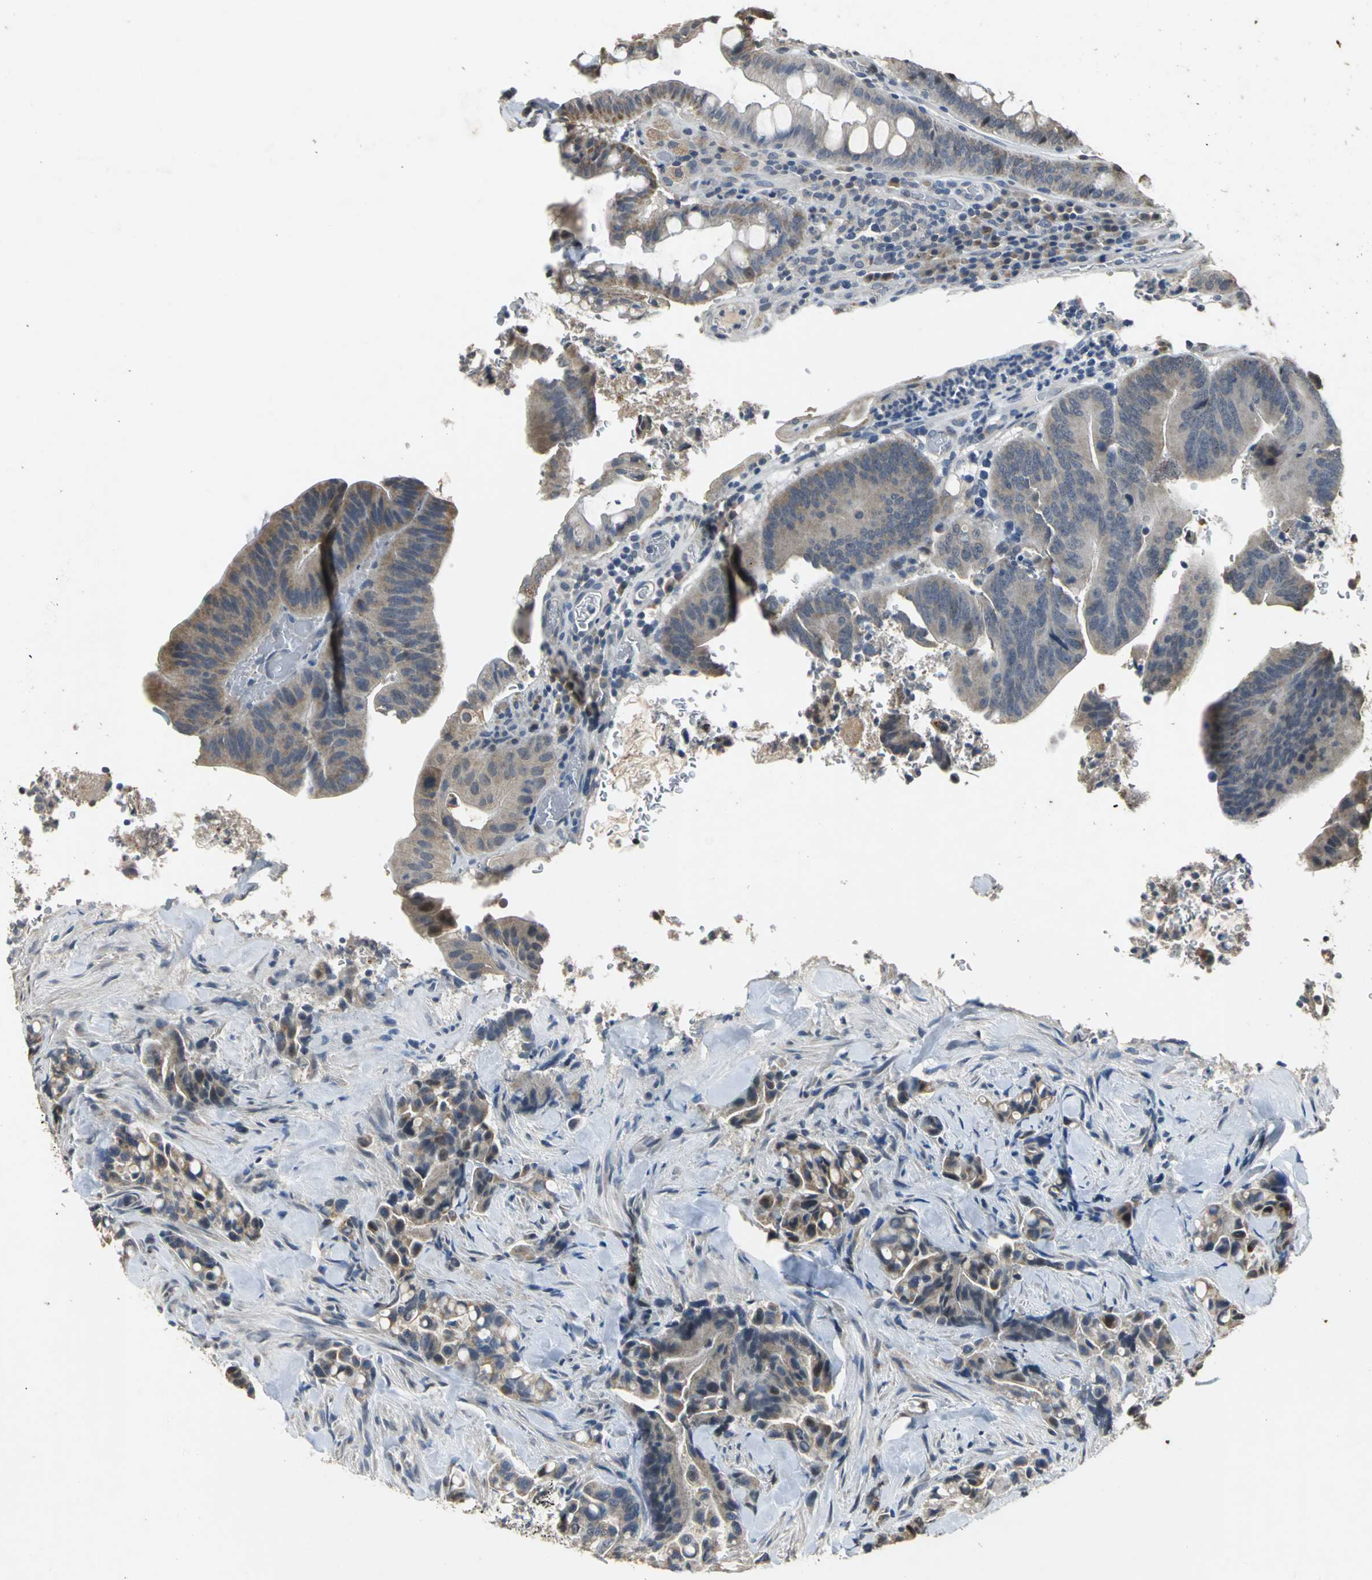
{"staining": {"intensity": "moderate", "quantity": ">75%", "location": "cytoplasmic/membranous"}, "tissue": "colorectal cancer", "cell_type": "Tumor cells", "image_type": "cancer", "snomed": [{"axis": "morphology", "description": "Normal tissue, NOS"}, {"axis": "morphology", "description": "Adenocarcinoma, NOS"}, {"axis": "topography", "description": "Colon"}], "caption": "This is an image of IHC staining of colorectal cancer (adenocarcinoma), which shows moderate expression in the cytoplasmic/membranous of tumor cells.", "gene": "JADE3", "patient": {"sex": "male", "age": 82}}